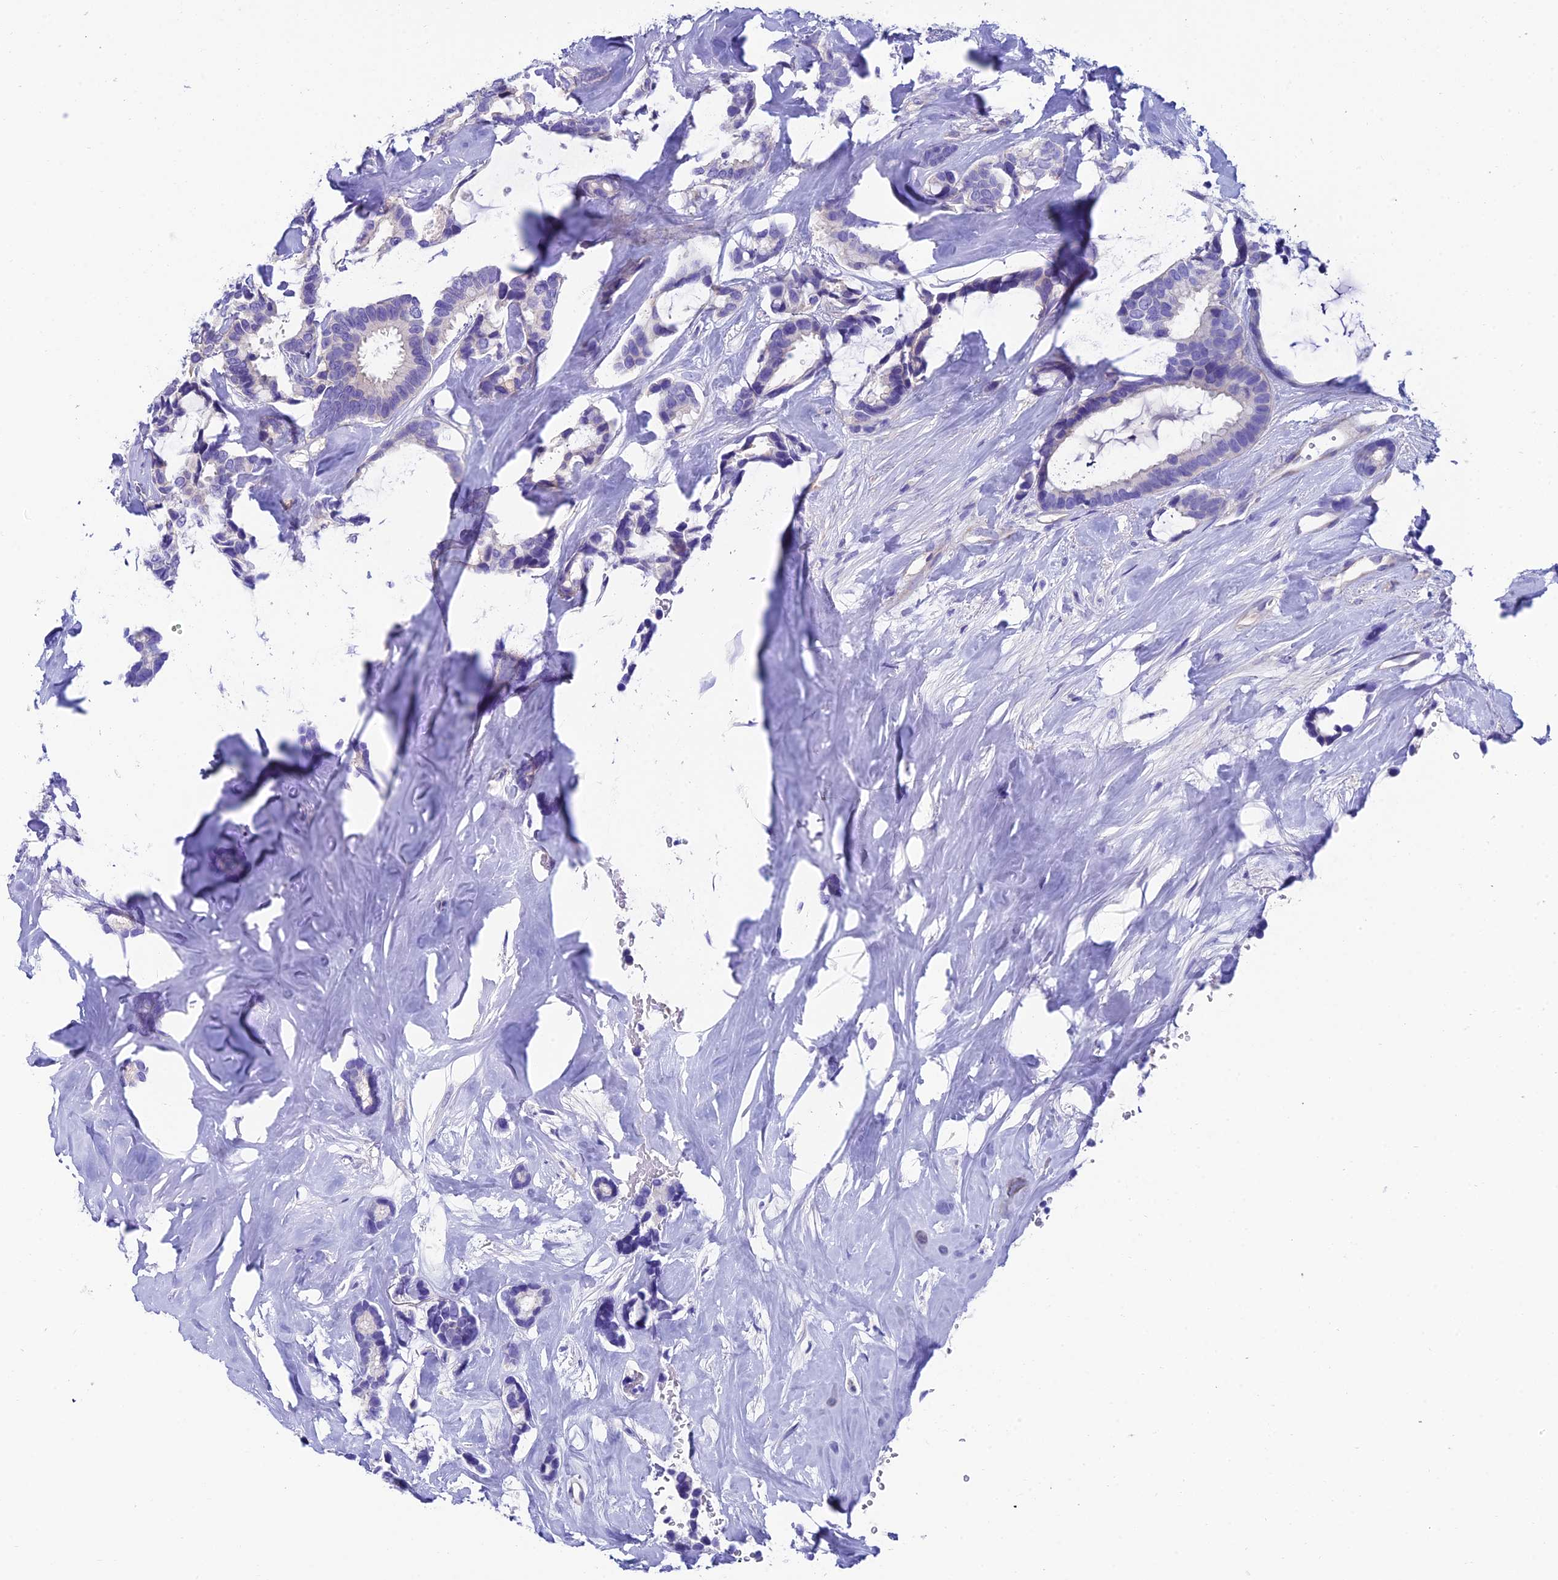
{"staining": {"intensity": "negative", "quantity": "none", "location": "none"}, "tissue": "breast cancer", "cell_type": "Tumor cells", "image_type": "cancer", "snomed": [{"axis": "morphology", "description": "Duct carcinoma"}, {"axis": "topography", "description": "Breast"}], "caption": "Human breast cancer stained for a protein using immunohistochemistry (IHC) reveals no expression in tumor cells.", "gene": "PPFIA3", "patient": {"sex": "female", "age": 87}}